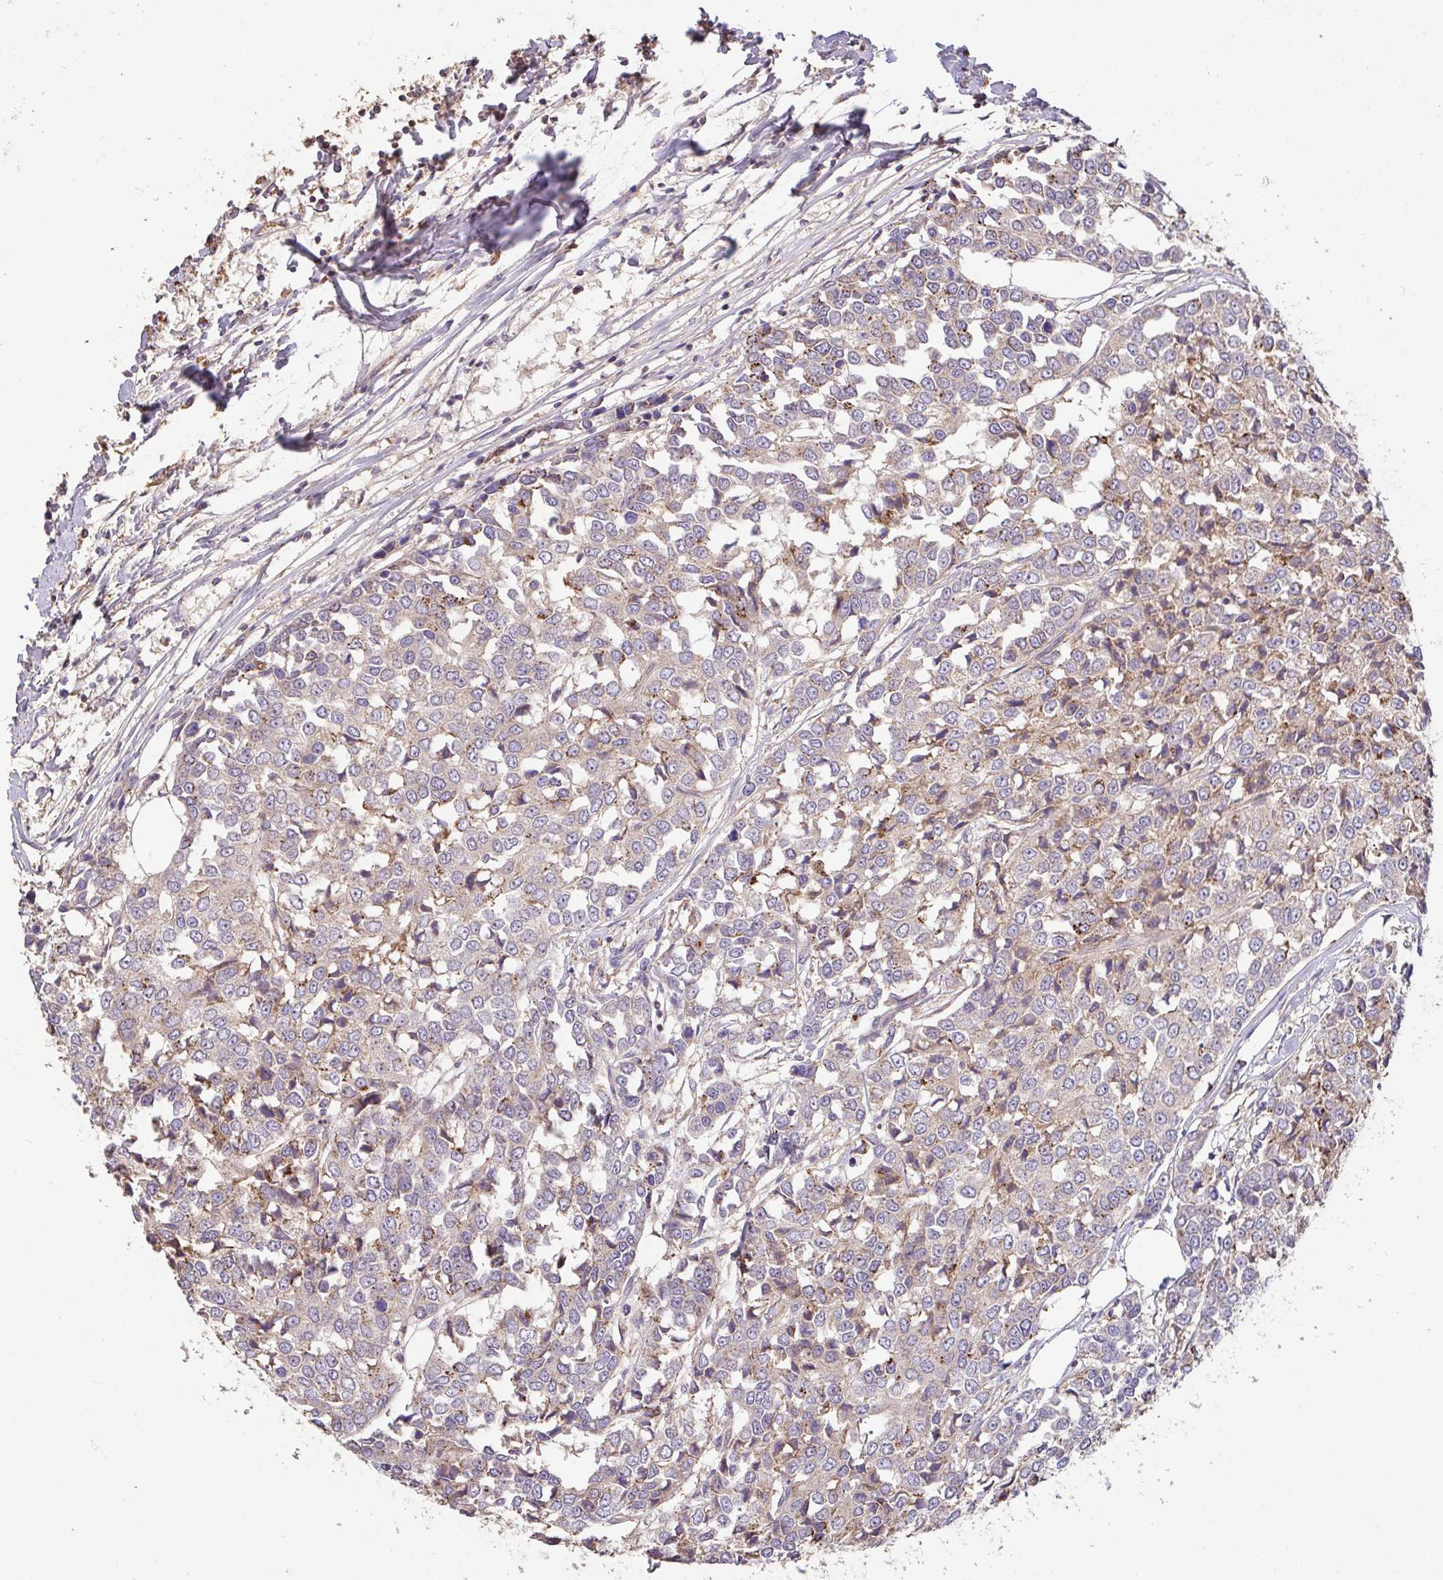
{"staining": {"intensity": "weak", "quantity": "<25%", "location": "cytoplasmic/membranous"}, "tissue": "breast cancer", "cell_type": "Tumor cells", "image_type": "cancer", "snomed": [{"axis": "morphology", "description": "Duct carcinoma"}, {"axis": "topography", "description": "Breast"}], "caption": "This is a photomicrograph of immunohistochemistry staining of breast cancer (invasive ductal carcinoma), which shows no positivity in tumor cells.", "gene": "FCER1A", "patient": {"sex": "female", "age": 80}}